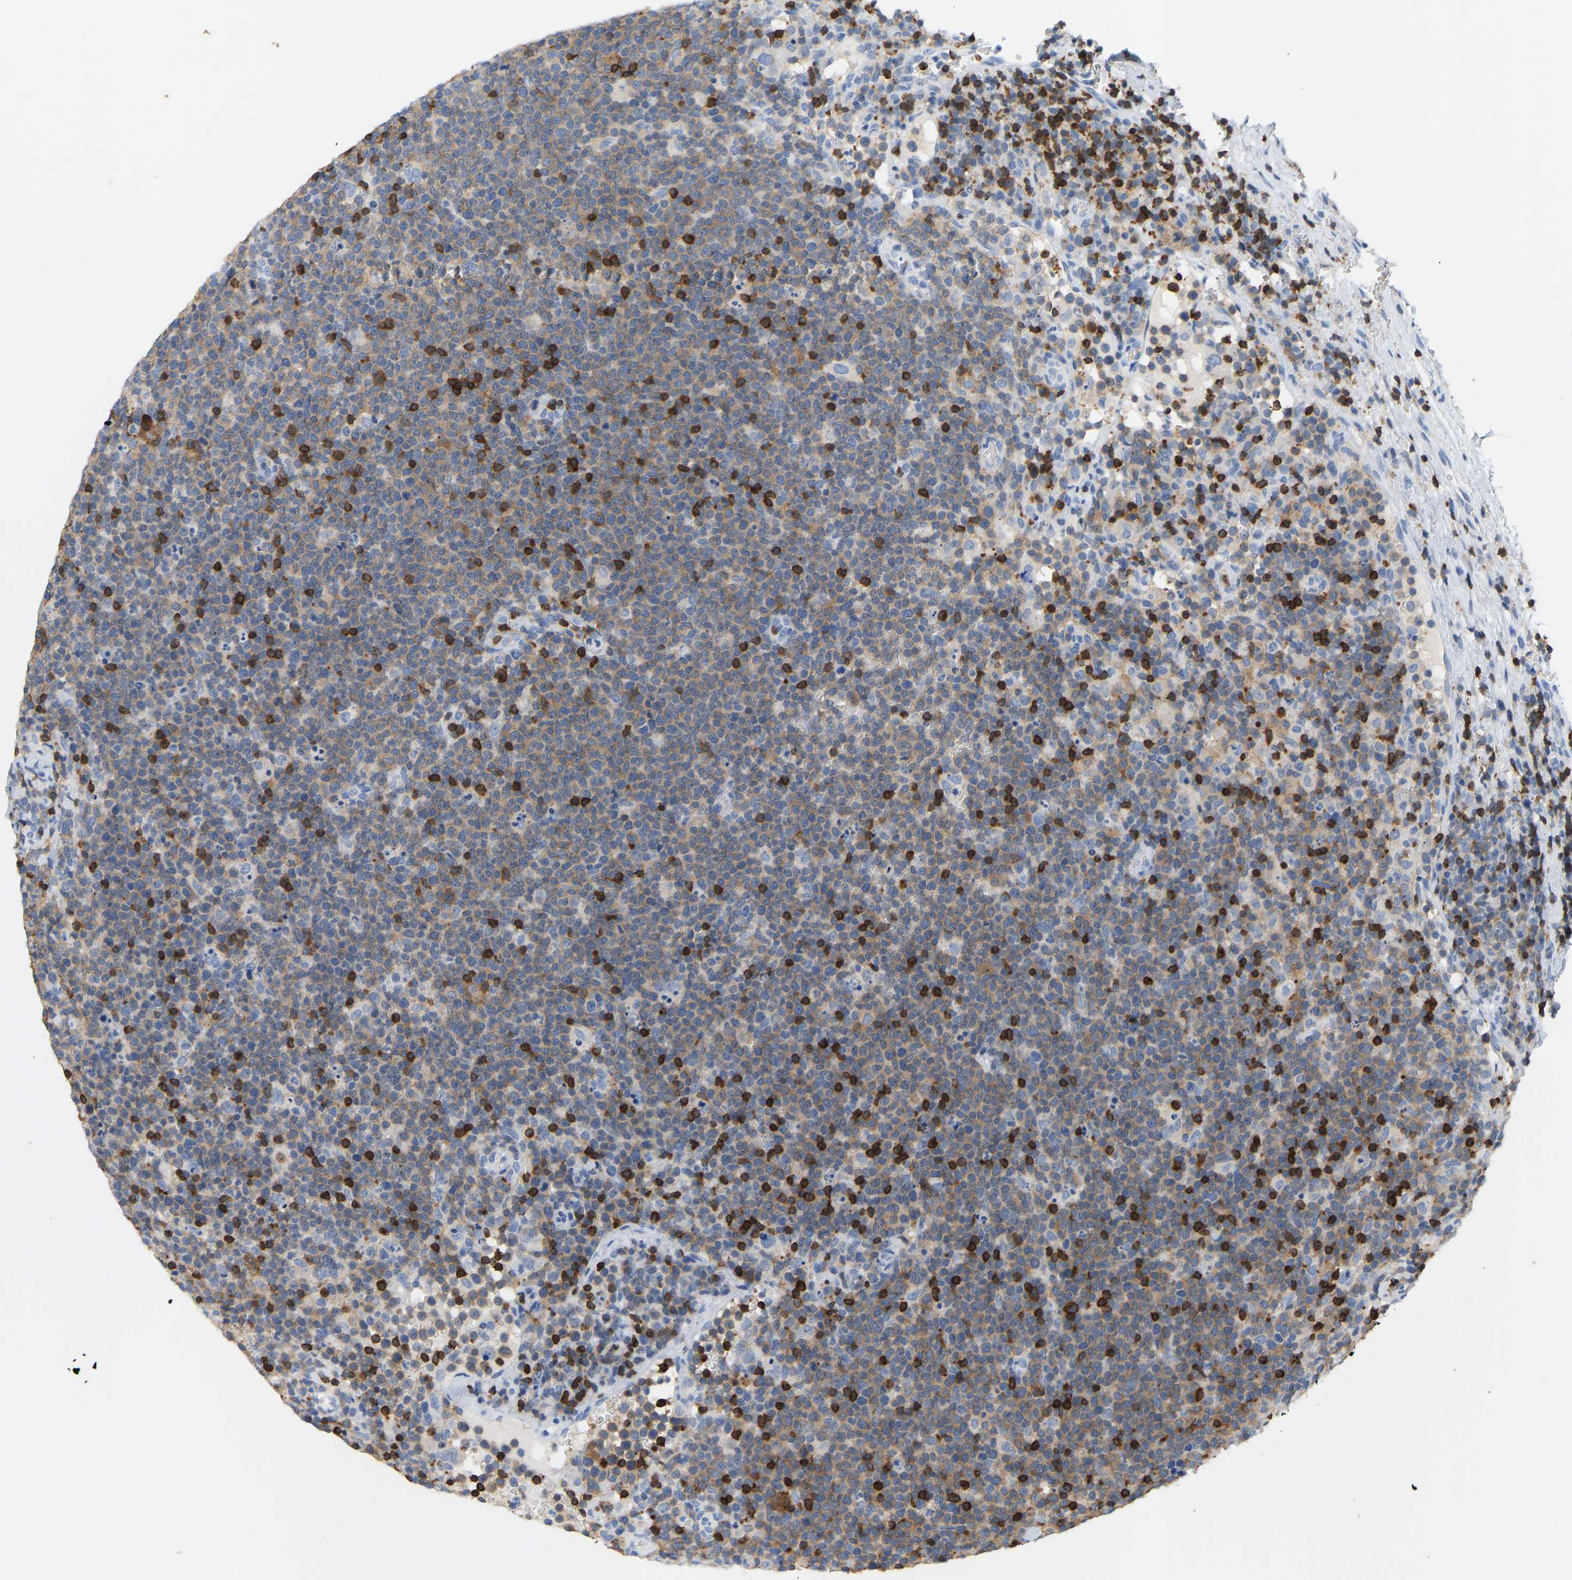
{"staining": {"intensity": "weak", "quantity": "25%-75%", "location": "cytoplasmic/membranous"}, "tissue": "lymphoma", "cell_type": "Tumor cells", "image_type": "cancer", "snomed": [{"axis": "morphology", "description": "Malignant lymphoma, non-Hodgkin's type, High grade"}, {"axis": "topography", "description": "Lymph node"}], "caption": "Human high-grade malignant lymphoma, non-Hodgkin's type stained with a brown dye exhibits weak cytoplasmic/membranous positive expression in about 25%-75% of tumor cells.", "gene": "EVL", "patient": {"sex": "male", "age": 61}}